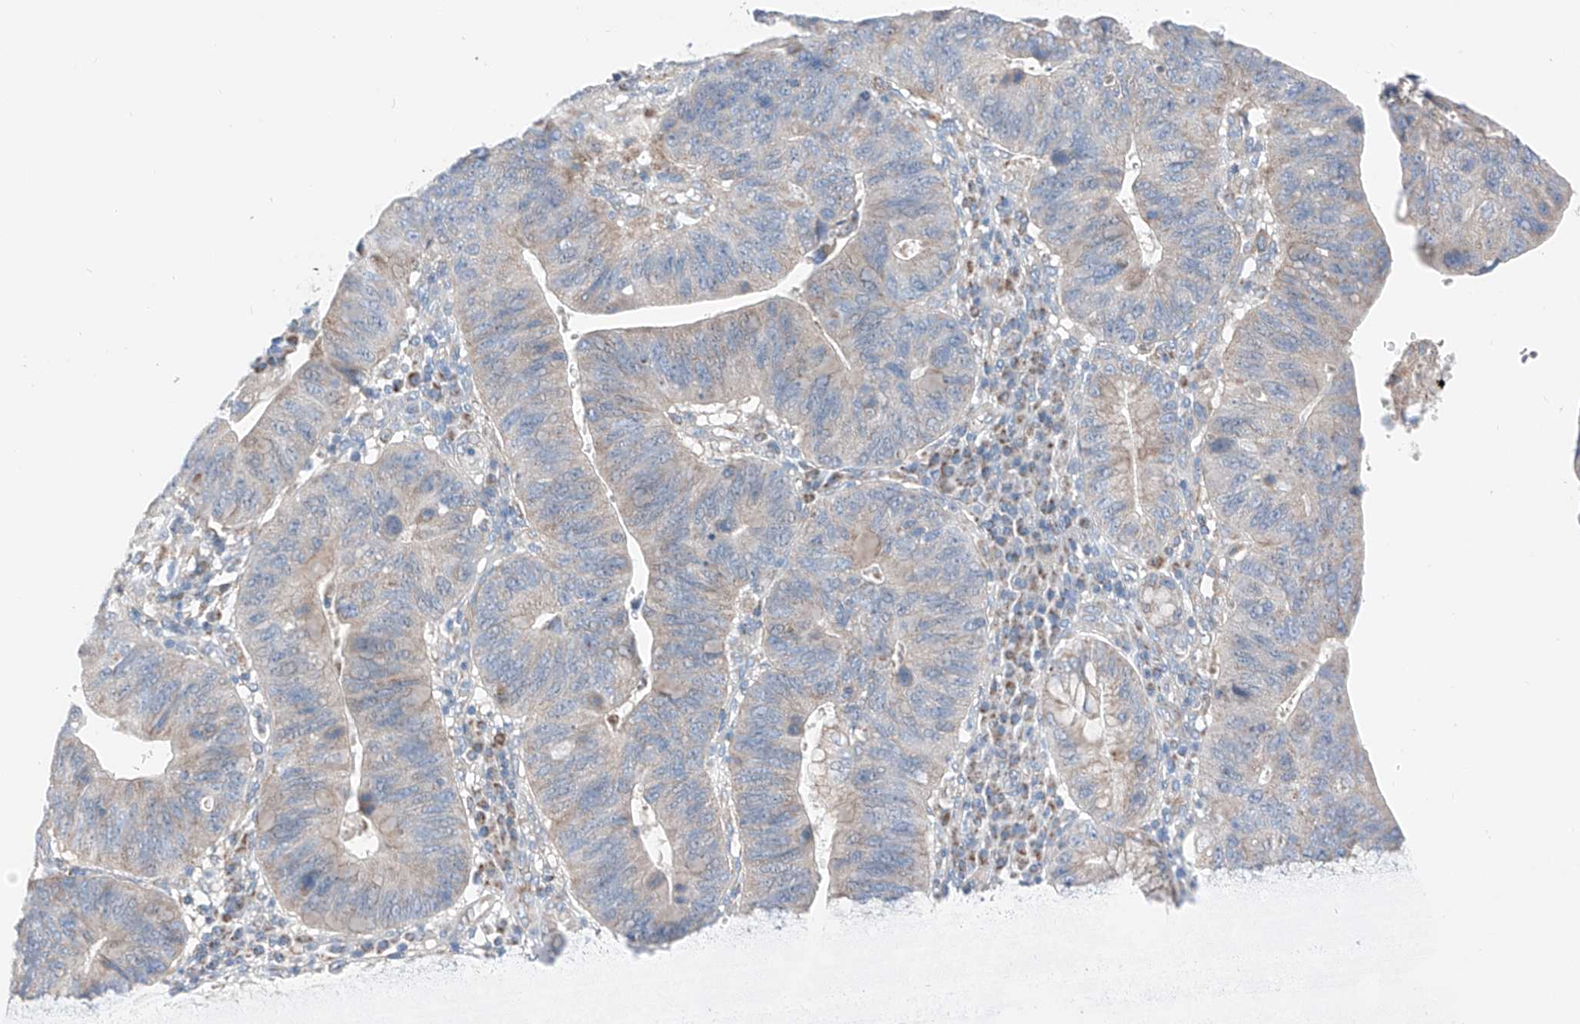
{"staining": {"intensity": "moderate", "quantity": "25%-75%", "location": "cytoplasmic/membranous"}, "tissue": "stomach cancer", "cell_type": "Tumor cells", "image_type": "cancer", "snomed": [{"axis": "morphology", "description": "Adenocarcinoma, NOS"}, {"axis": "topography", "description": "Stomach"}], "caption": "Moderate cytoplasmic/membranous positivity is seen in approximately 25%-75% of tumor cells in stomach cancer (adenocarcinoma). (DAB IHC, brown staining for protein, blue staining for nuclei).", "gene": "MRAP", "patient": {"sex": "male", "age": 59}}